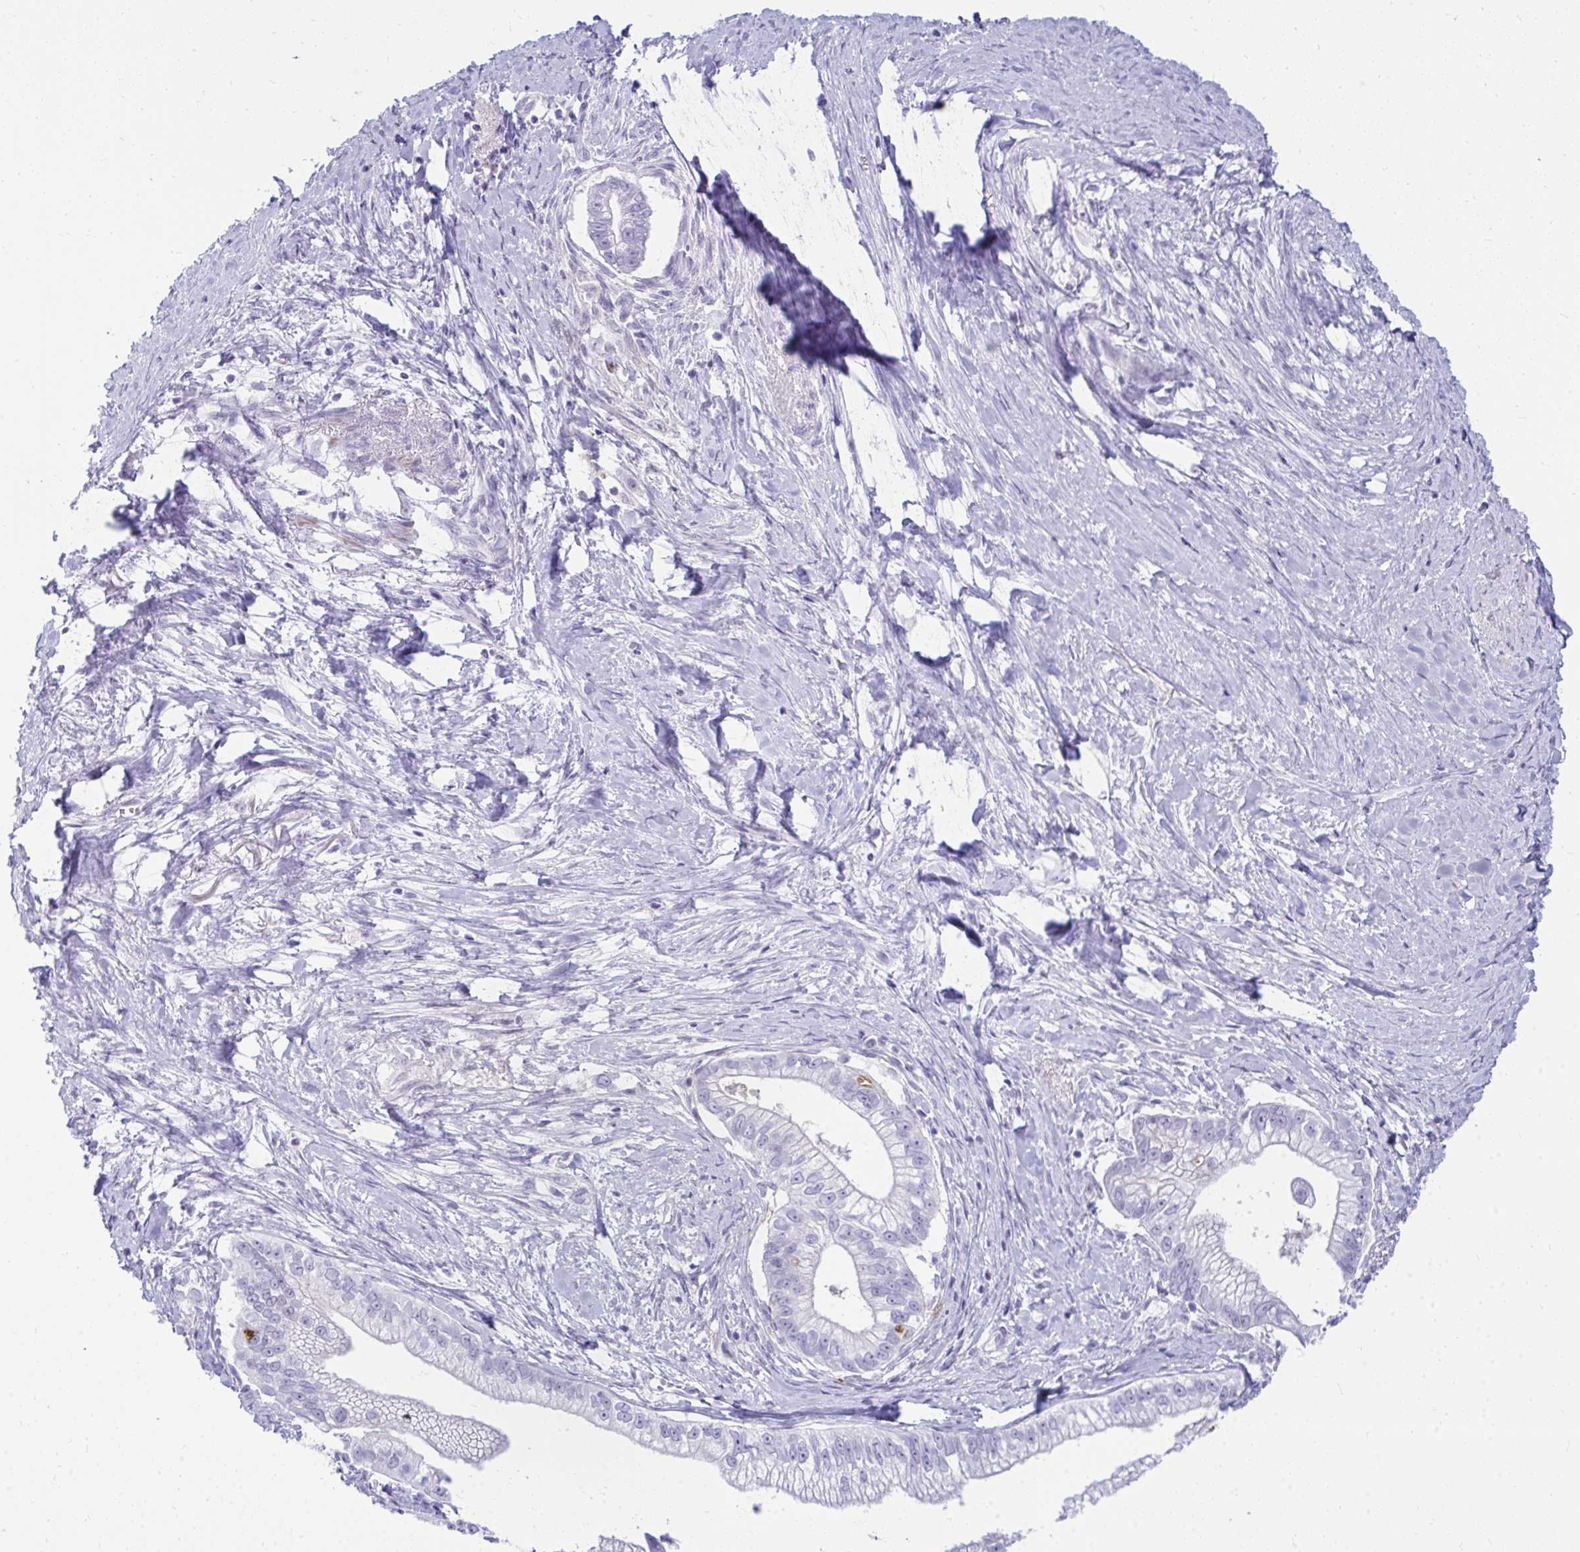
{"staining": {"intensity": "strong", "quantity": "<25%", "location": "cytoplasmic/membranous"}, "tissue": "pancreatic cancer", "cell_type": "Tumor cells", "image_type": "cancer", "snomed": [{"axis": "morphology", "description": "Adenocarcinoma, NOS"}, {"axis": "topography", "description": "Pancreas"}], "caption": "Pancreatic cancer was stained to show a protein in brown. There is medium levels of strong cytoplasmic/membranous positivity in about <25% of tumor cells.", "gene": "OR5F1", "patient": {"sex": "male", "age": 70}}